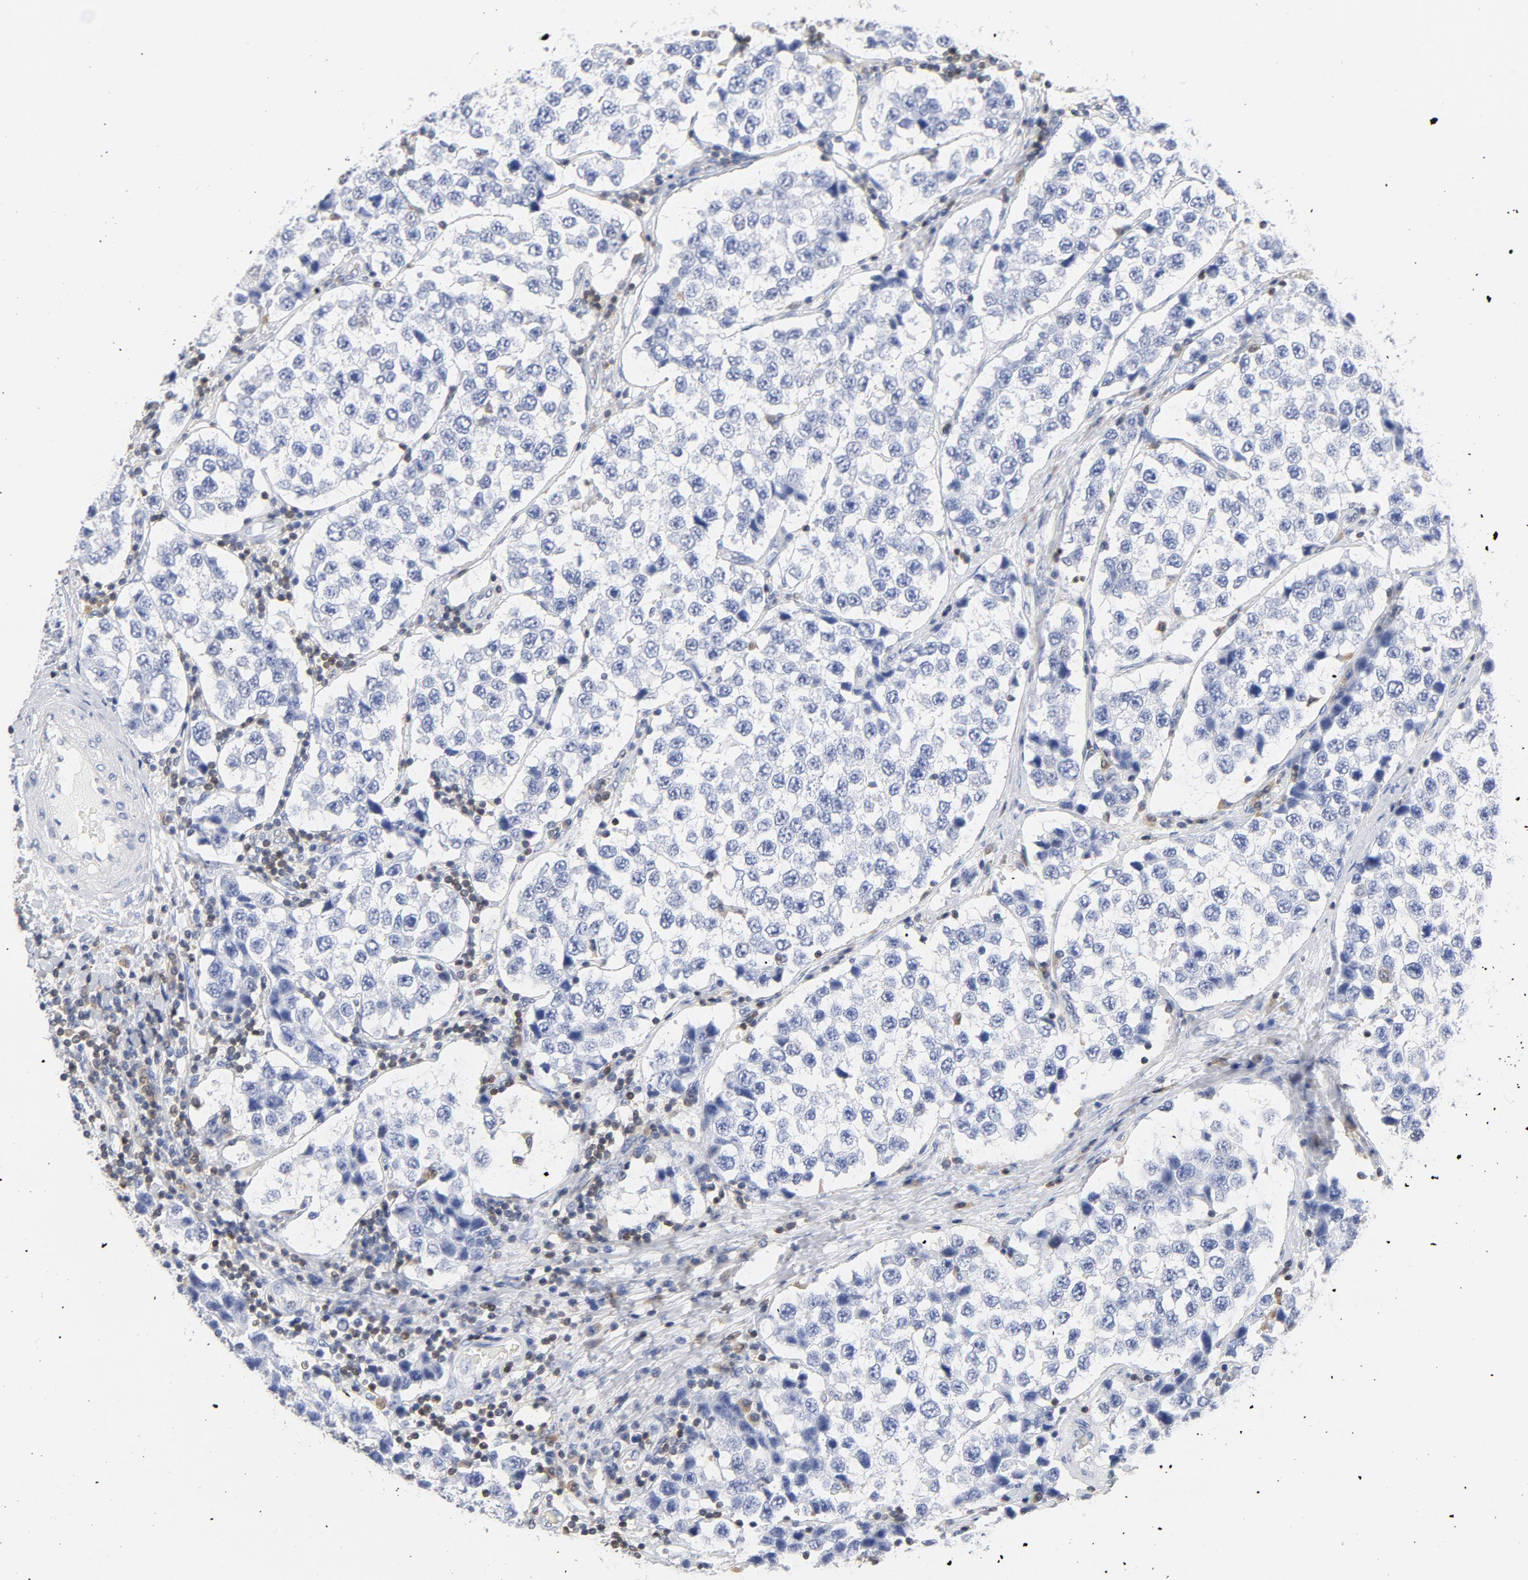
{"staining": {"intensity": "negative", "quantity": "none", "location": "none"}, "tissue": "testis cancer", "cell_type": "Tumor cells", "image_type": "cancer", "snomed": [{"axis": "morphology", "description": "Seminoma, NOS"}, {"axis": "topography", "description": "Testis"}], "caption": "Tumor cells show no significant protein expression in seminoma (testis).", "gene": "CDKN1B", "patient": {"sex": "male", "age": 39}}